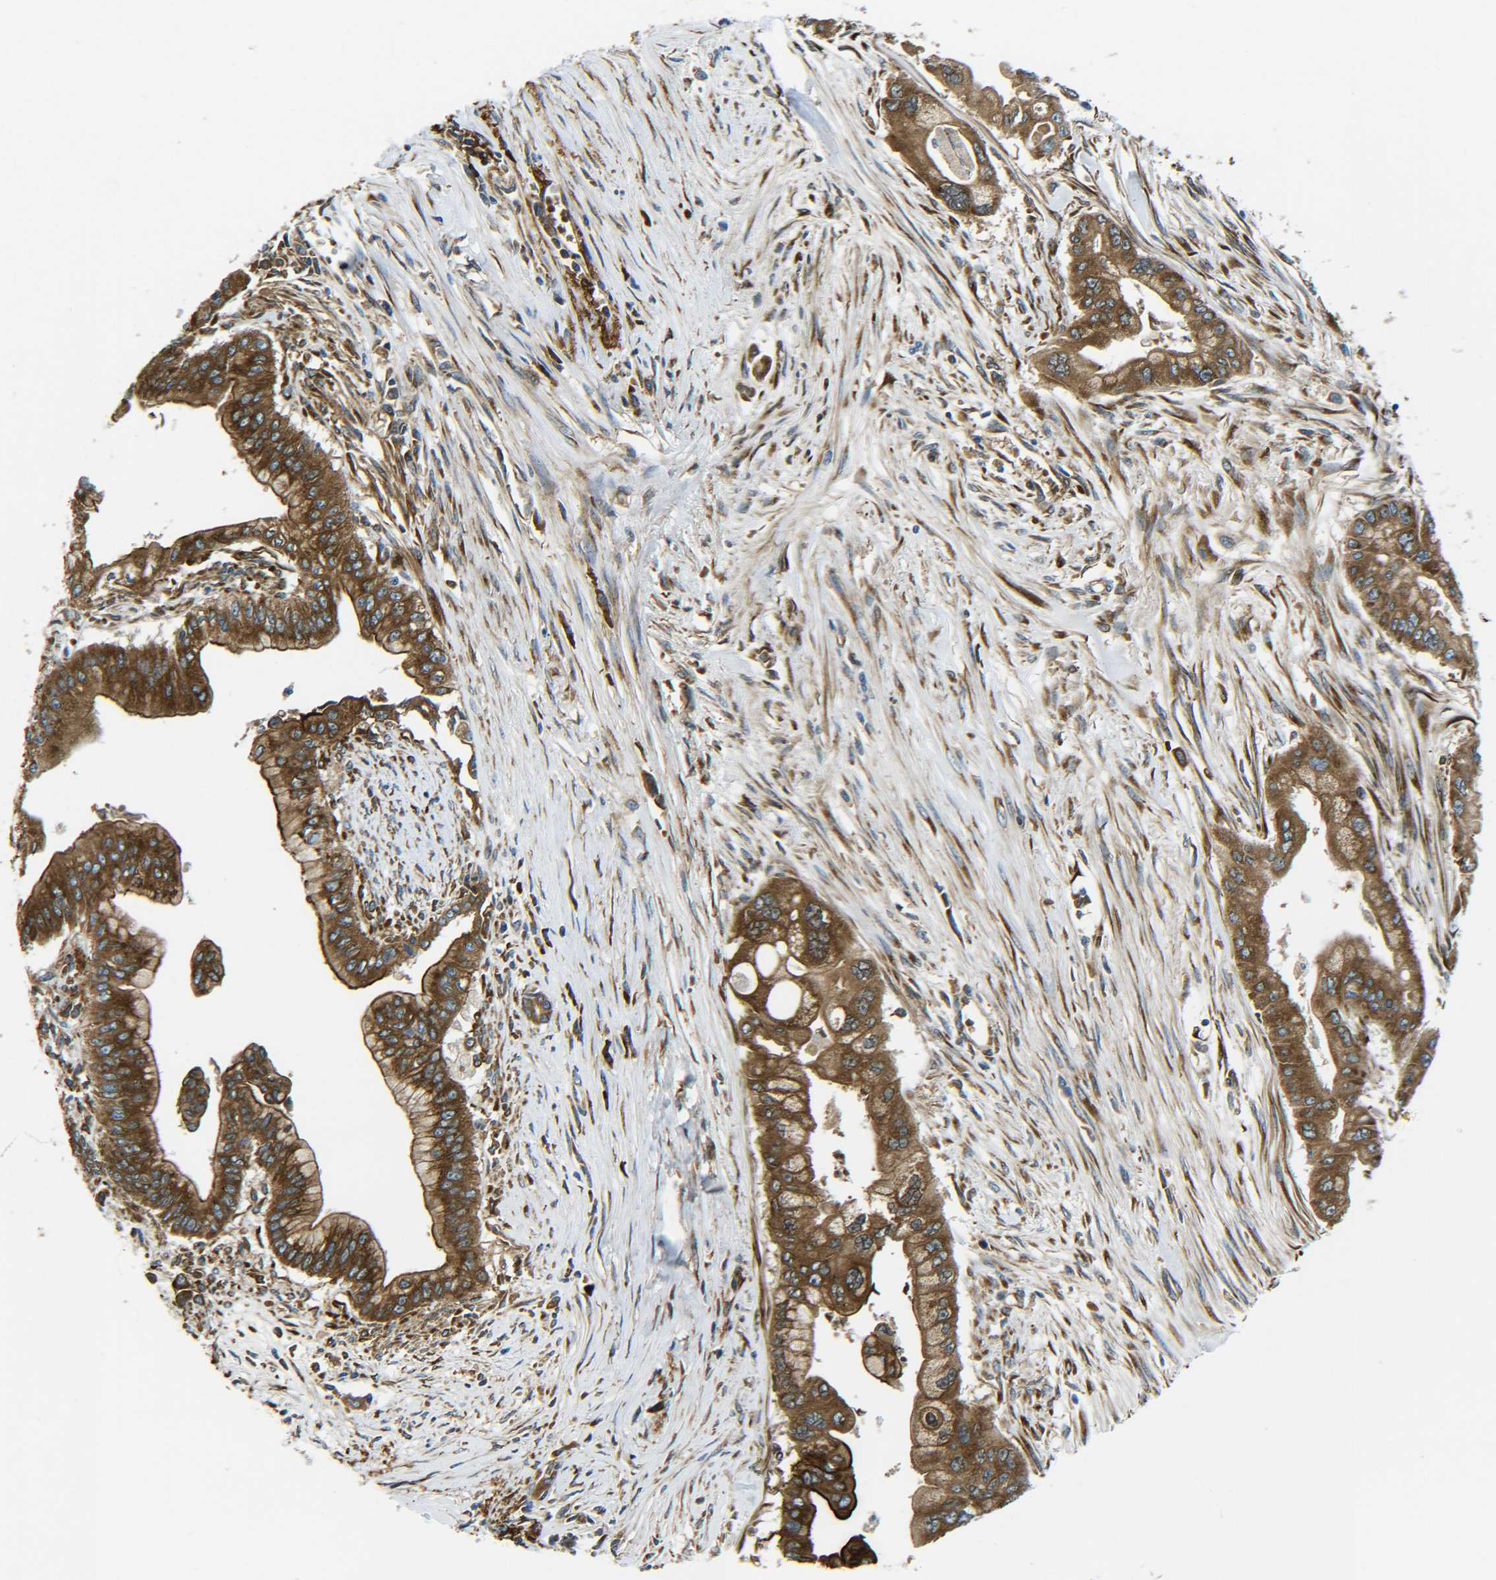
{"staining": {"intensity": "strong", "quantity": ">75%", "location": "cytoplasmic/membranous"}, "tissue": "pancreatic cancer", "cell_type": "Tumor cells", "image_type": "cancer", "snomed": [{"axis": "morphology", "description": "Adenocarcinoma, NOS"}, {"axis": "topography", "description": "Pancreas"}], "caption": "Immunohistochemical staining of human pancreatic cancer shows high levels of strong cytoplasmic/membranous staining in approximately >75% of tumor cells. (DAB (3,3'-diaminobenzidine) IHC, brown staining for protein, blue staining for nuclei).", "gene": "PREB", "patient": {"sex": "male", "age": 59}}